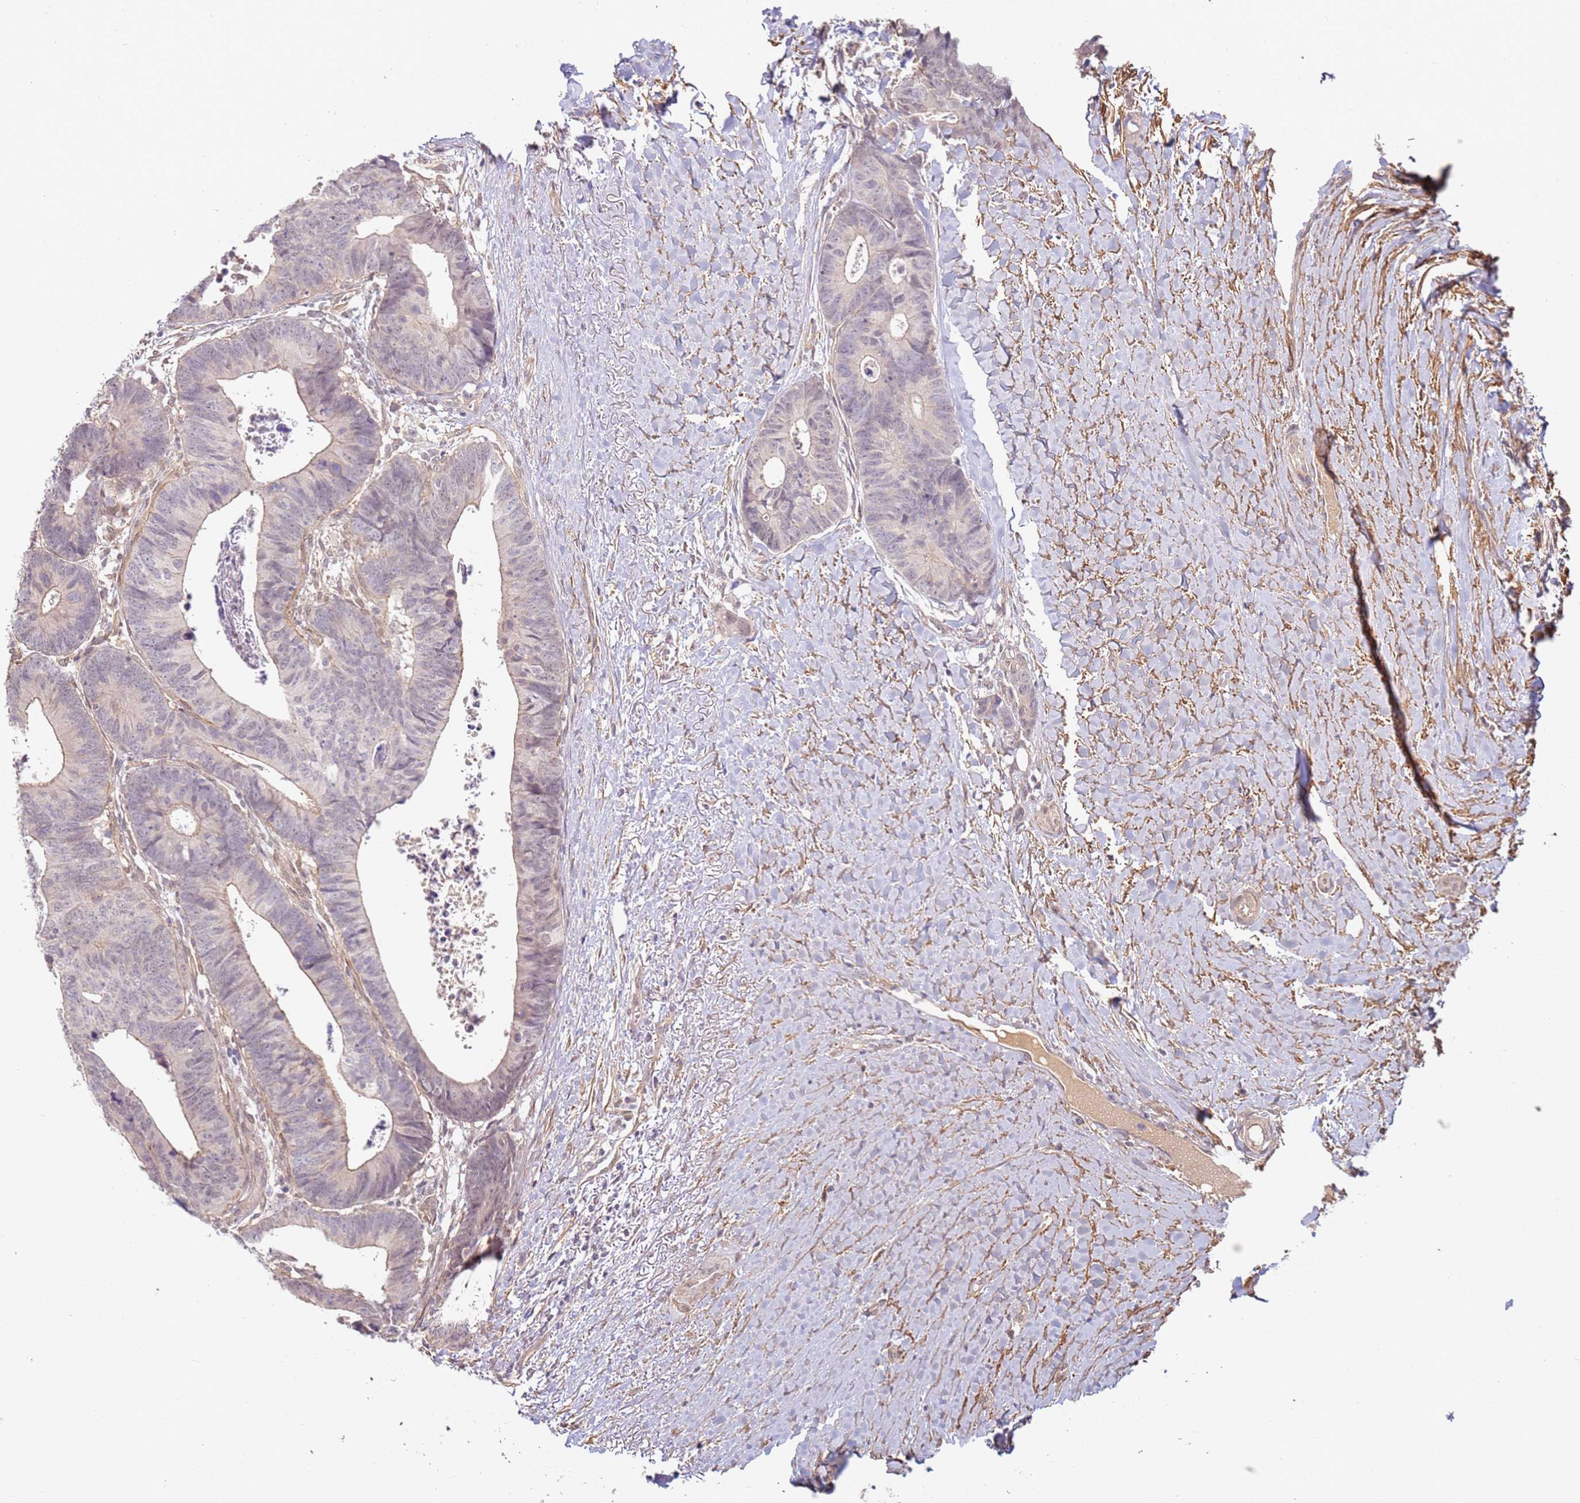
{"staining": {"intensity": "negative", "quantity": "none", "location": "none"}, "tissue": "colorectal cancer", "cell_type": "Tumor cells", "image_type": "cancer", "snomed": [{"axis": "morphology", "description": "Adenocarcinoma, NOS"}, {"axis": "topography", "description": "Colon"}], "caption": "A high-resolution image shows immunohistochemistry staining of colorectal cancer, which reveals no significant staining in tumor cells.", "gene": "WDR93", "patient": {"sex": "female", "age": 57}}